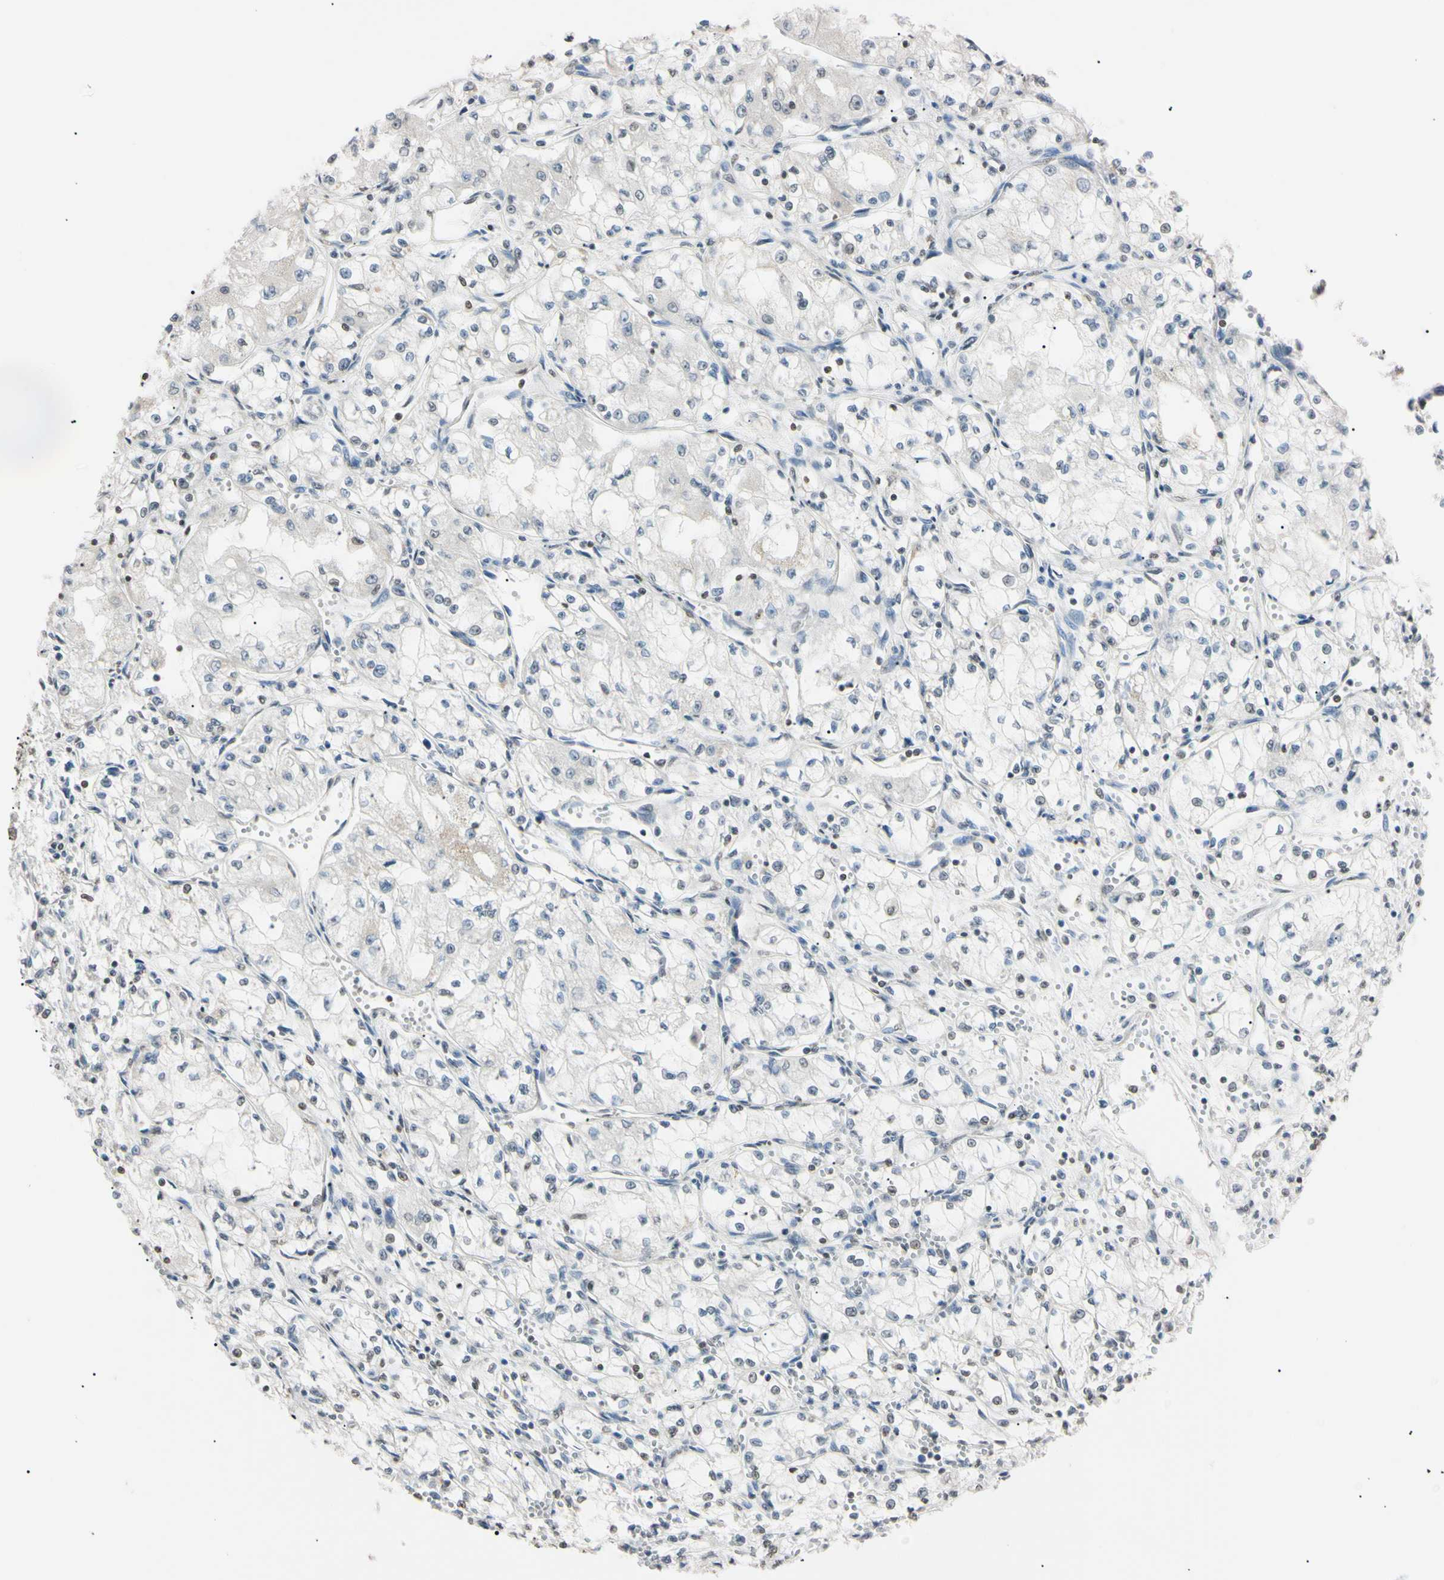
{"staining": {"intensity": "weak", "quantity": "<25%", "location": "nuclear"}, "tissue": "renal cancer", "cell_type": "Tumor cells", "image_type": "cancer", "snomed": [{"axis": "morphology", "description": "Normal tissue, NOS"}, {"axis": "morphology", "description": "Adenocarcinoma, NOS"}, {"axis": "topography", "description": "Kidney"}], "caption": "Human renal adenocarcinoma stained for a protein using immunohistochemistry exhibits no positivity in tumor cells.", "gene": "CDC45", "patient": {"sex": "male", "age": 59}}